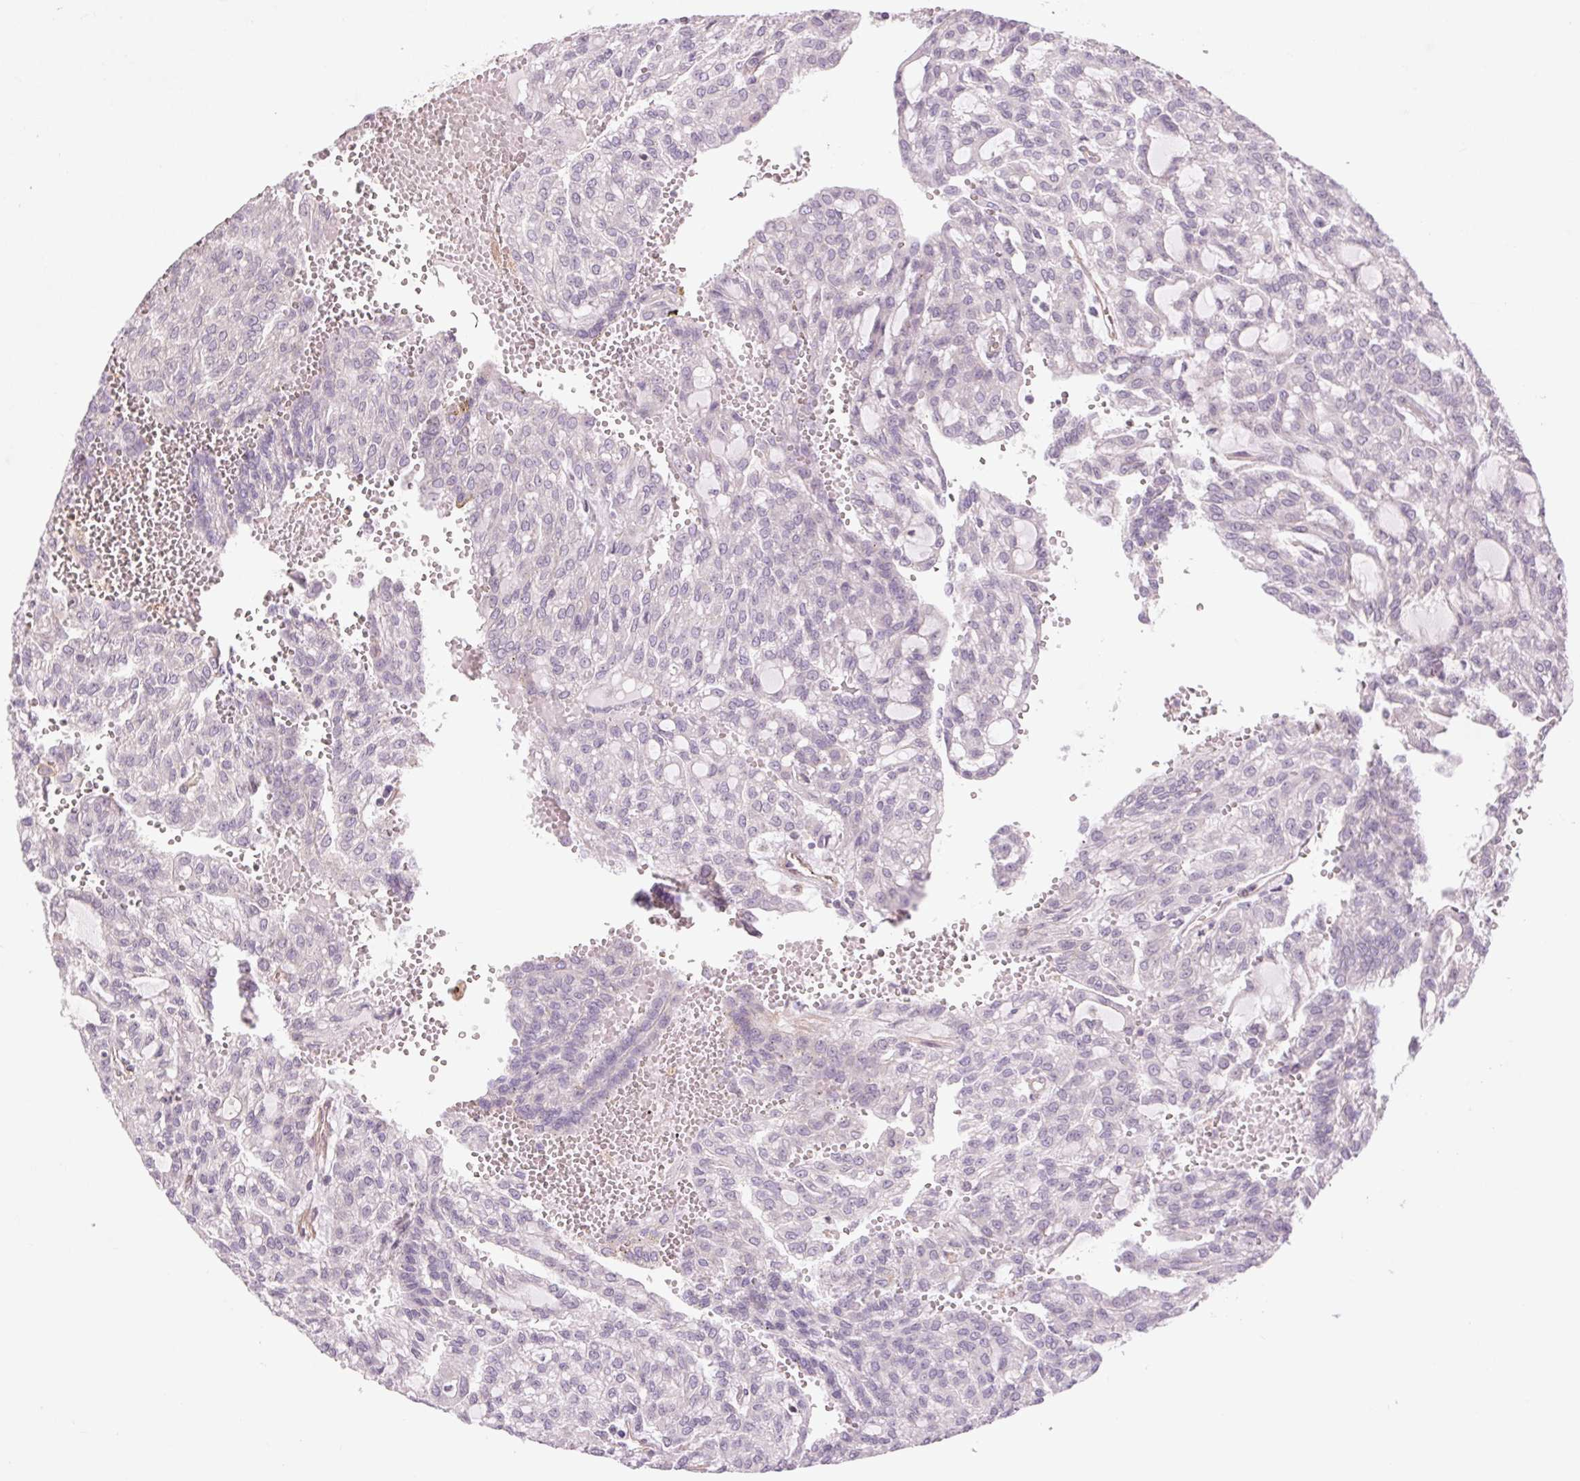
{"staining": {"intensity": "negative", "quantity": "none", "location": "none"}, "tissue": "renal cancer", "cell_type": "Tumor cells", "image_type": "cancer", "snomed": [{"axis": "morphology", "description": "Adenocarcinoma, NOS"}, {"axis": "topography", "description": "Kidney"}], "caption": "This histopathology image is of renal adenocarcinoma stained with immunohistochemistry (IHC) to label a protein in brown with the nuclei are counter-stained blue. There is no positivity in tumor cells. Nuclei are stained in blue.", "gene": "CCSER1", "patient": {"sex": "male", "age": 63}}